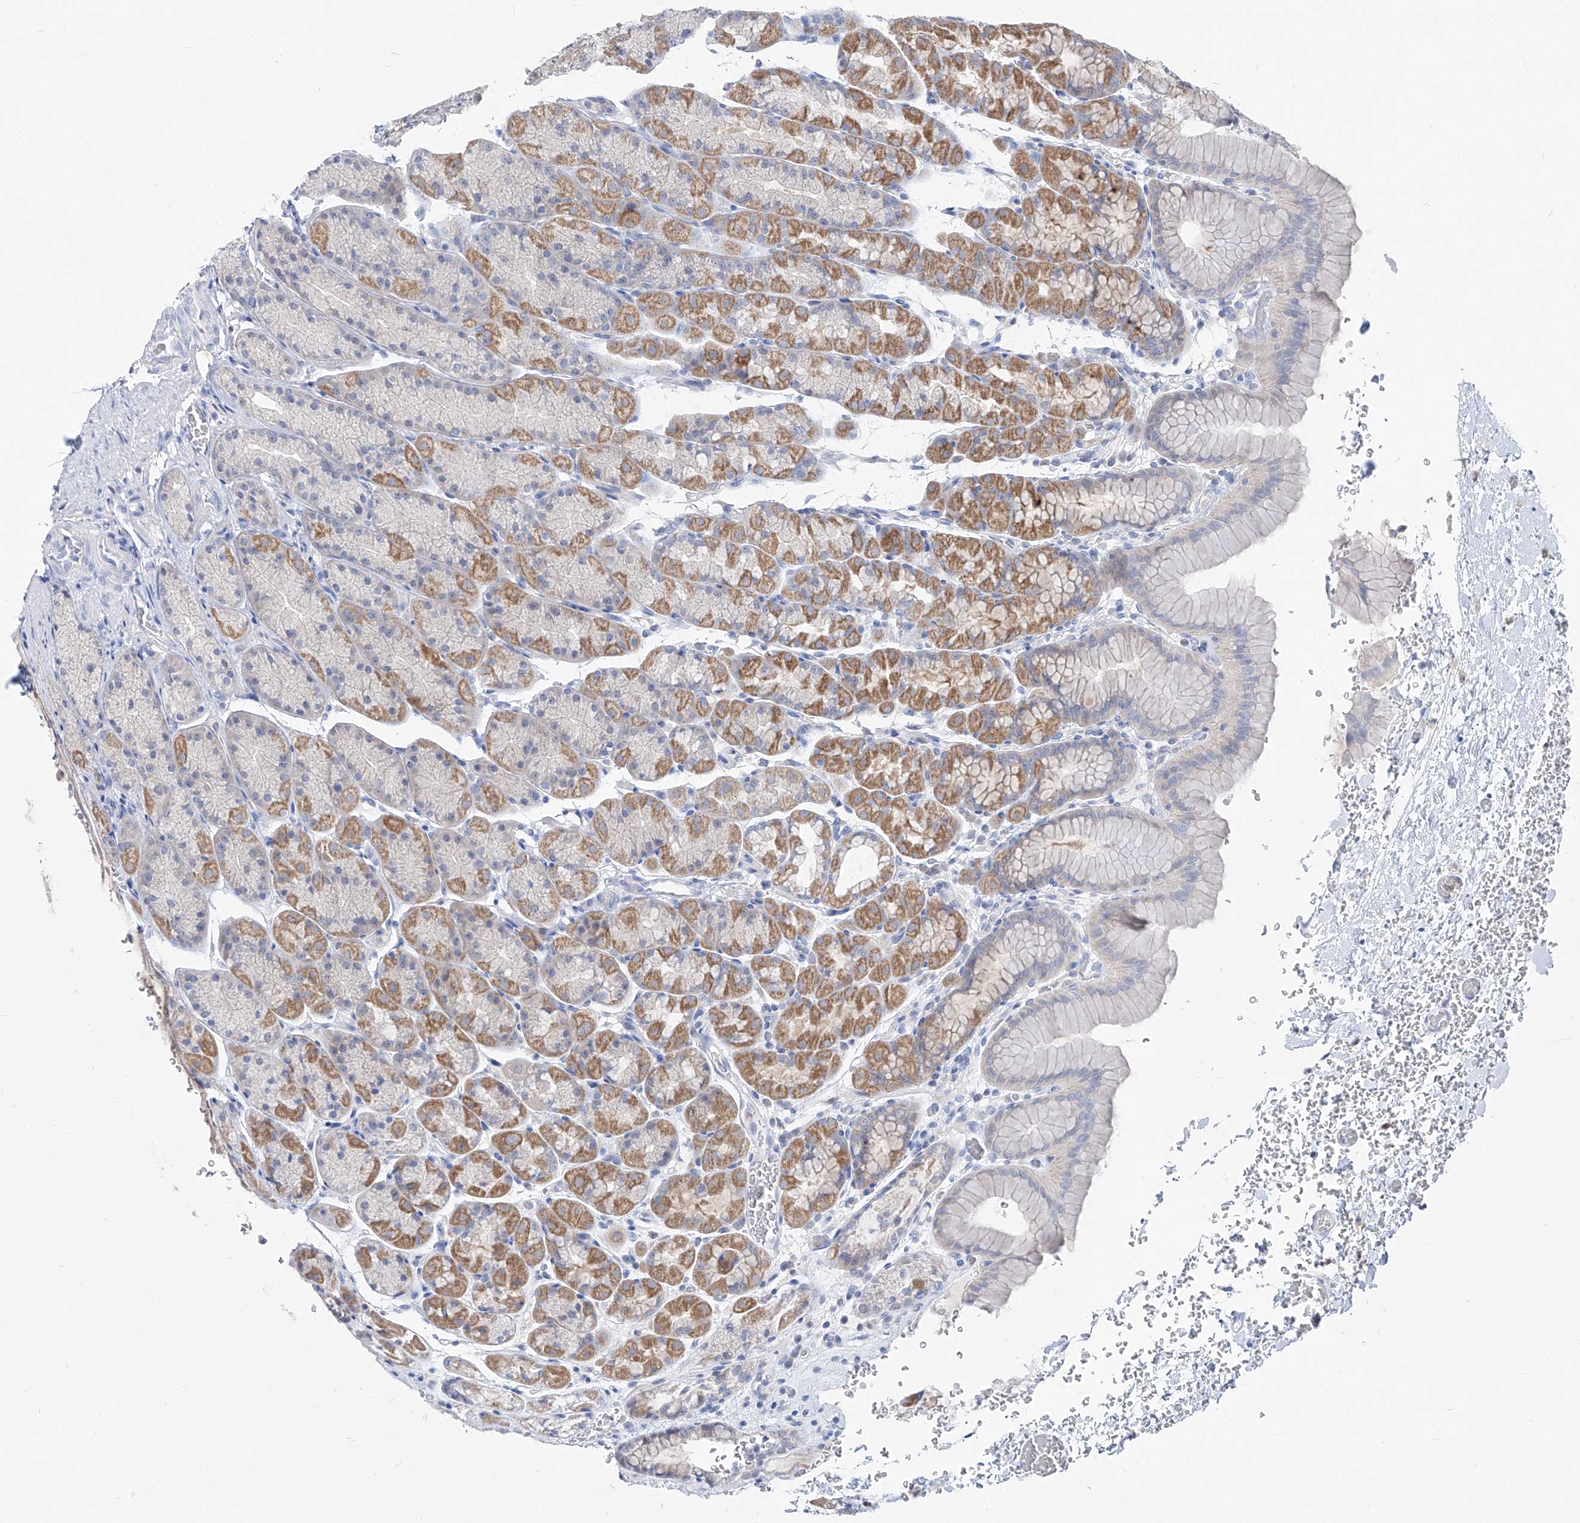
{"staining": {"intensity": "moderate", "quantity": "25%-75%", "location": "cytoplasmic/membranous"}, "tissue": "stomach", "cell_type": "Glandular cells", "image_type": "normal", "snomed": [{"axis": "morphology", "description": "Normal tissue, NOS"}, {"axis": "topography", "description": "Stomach"}], "caption": "Immunohistochemistry (DAB) staining of unremarkable human stomach demonstrates moderate cytoplasmic/membranous protein staining in approximately 25%-75% of glandular cells.", "gene": "UFL1", "patient": {"sex": "male", "age": 42}}